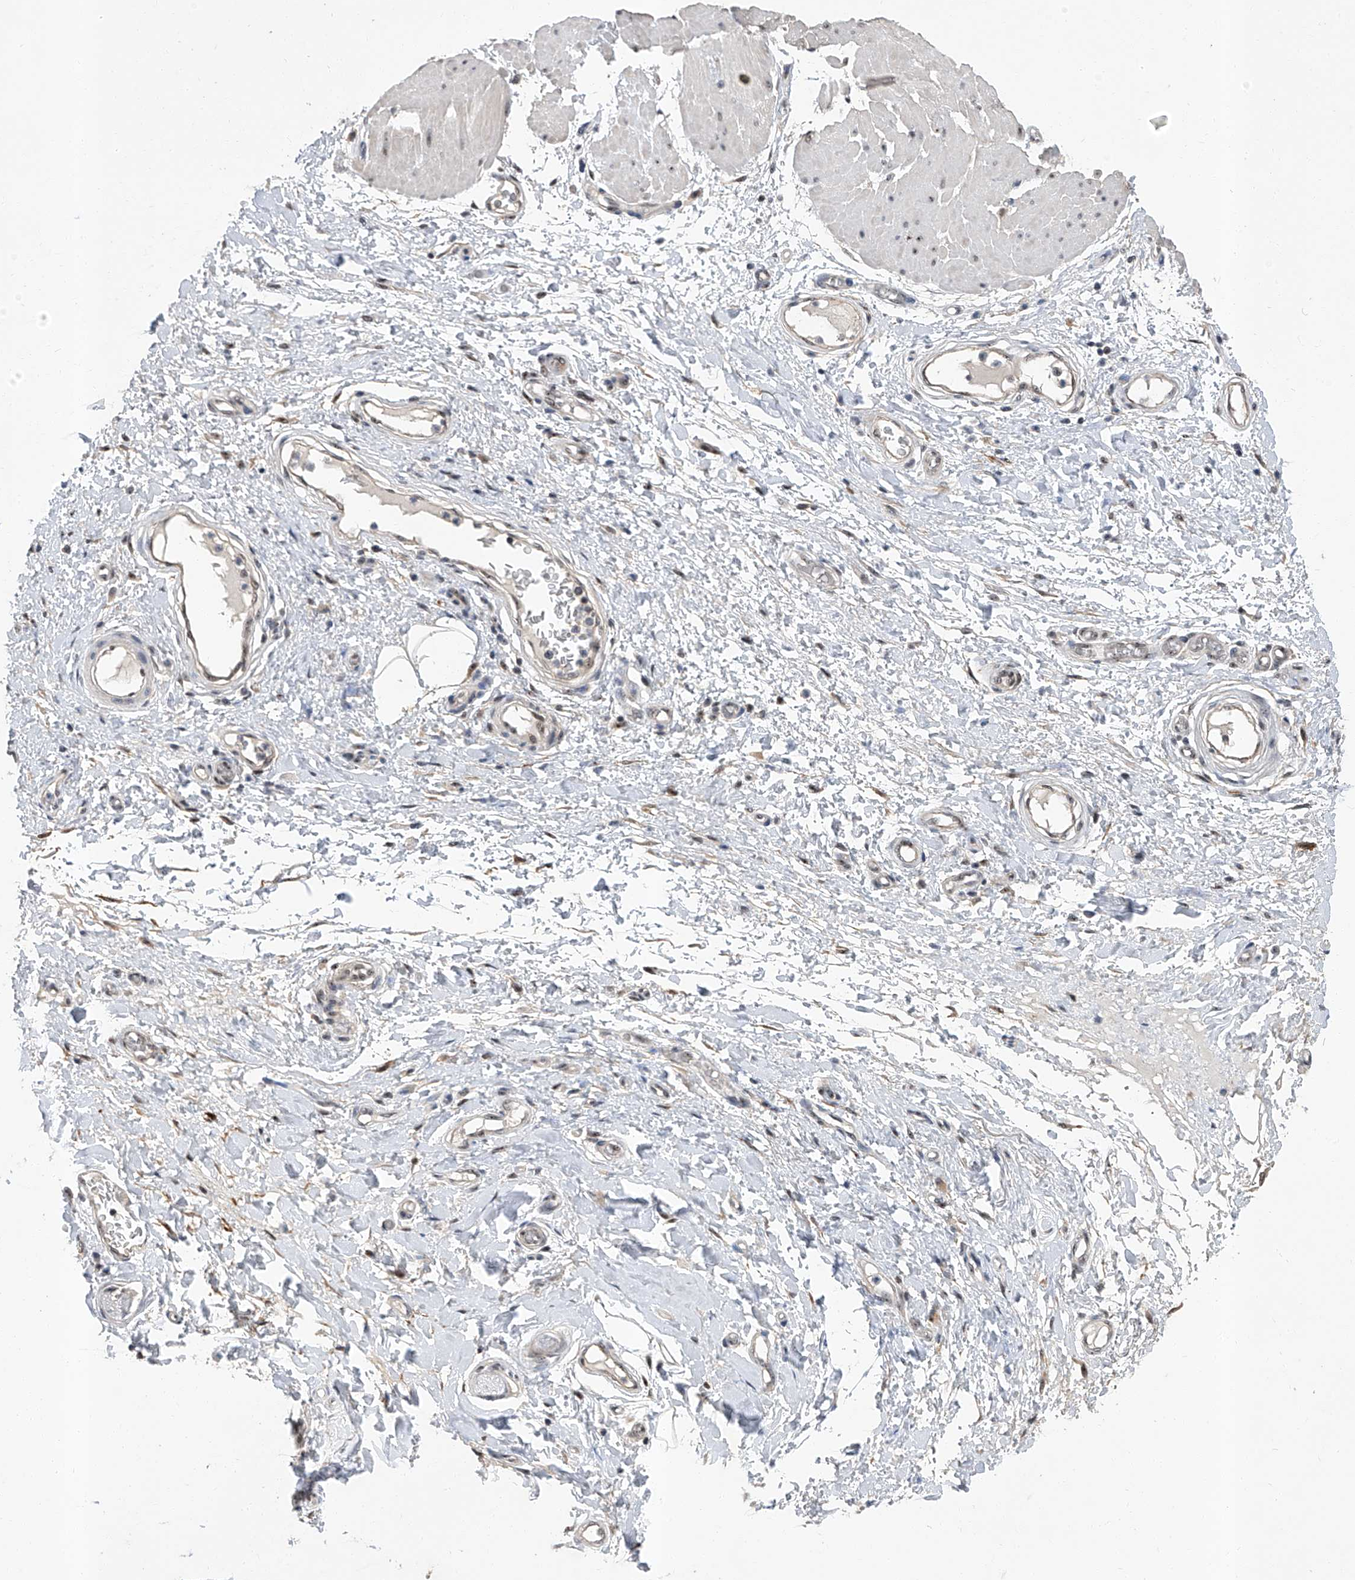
{"staining": {"intensity": "moderate", "quantity": ">75%", "location": "nuclear"}, "tissue": "adipose tissue", "cell_type": "Adipocytes", "image_type": "normal", "snomed": [{"axis": "morphology", "description": "Normal tissue, NOS"}, {"axis": "morphology", "description": "Adenocarcinoma, NOS"}, {"axis": "topography", "description": "Esophagus"}, {"axis": "topography", "description": "Stomach, upper"}, {"axis": "topography", "description": "Peripheral nerve tissue"}], "caption": "Immunohistochemistry (IHC) histopathology image of benign adipose tissue: adipose tissue stained using immunohistochemistry (IHC) demonstrates medium levels of moderate protein expression localized specifically in the nuclear of adipocytes, appearing as a nuclear brown color.", "gene": "CMTR1", "patient": {"sex": "male", "age": 62}}